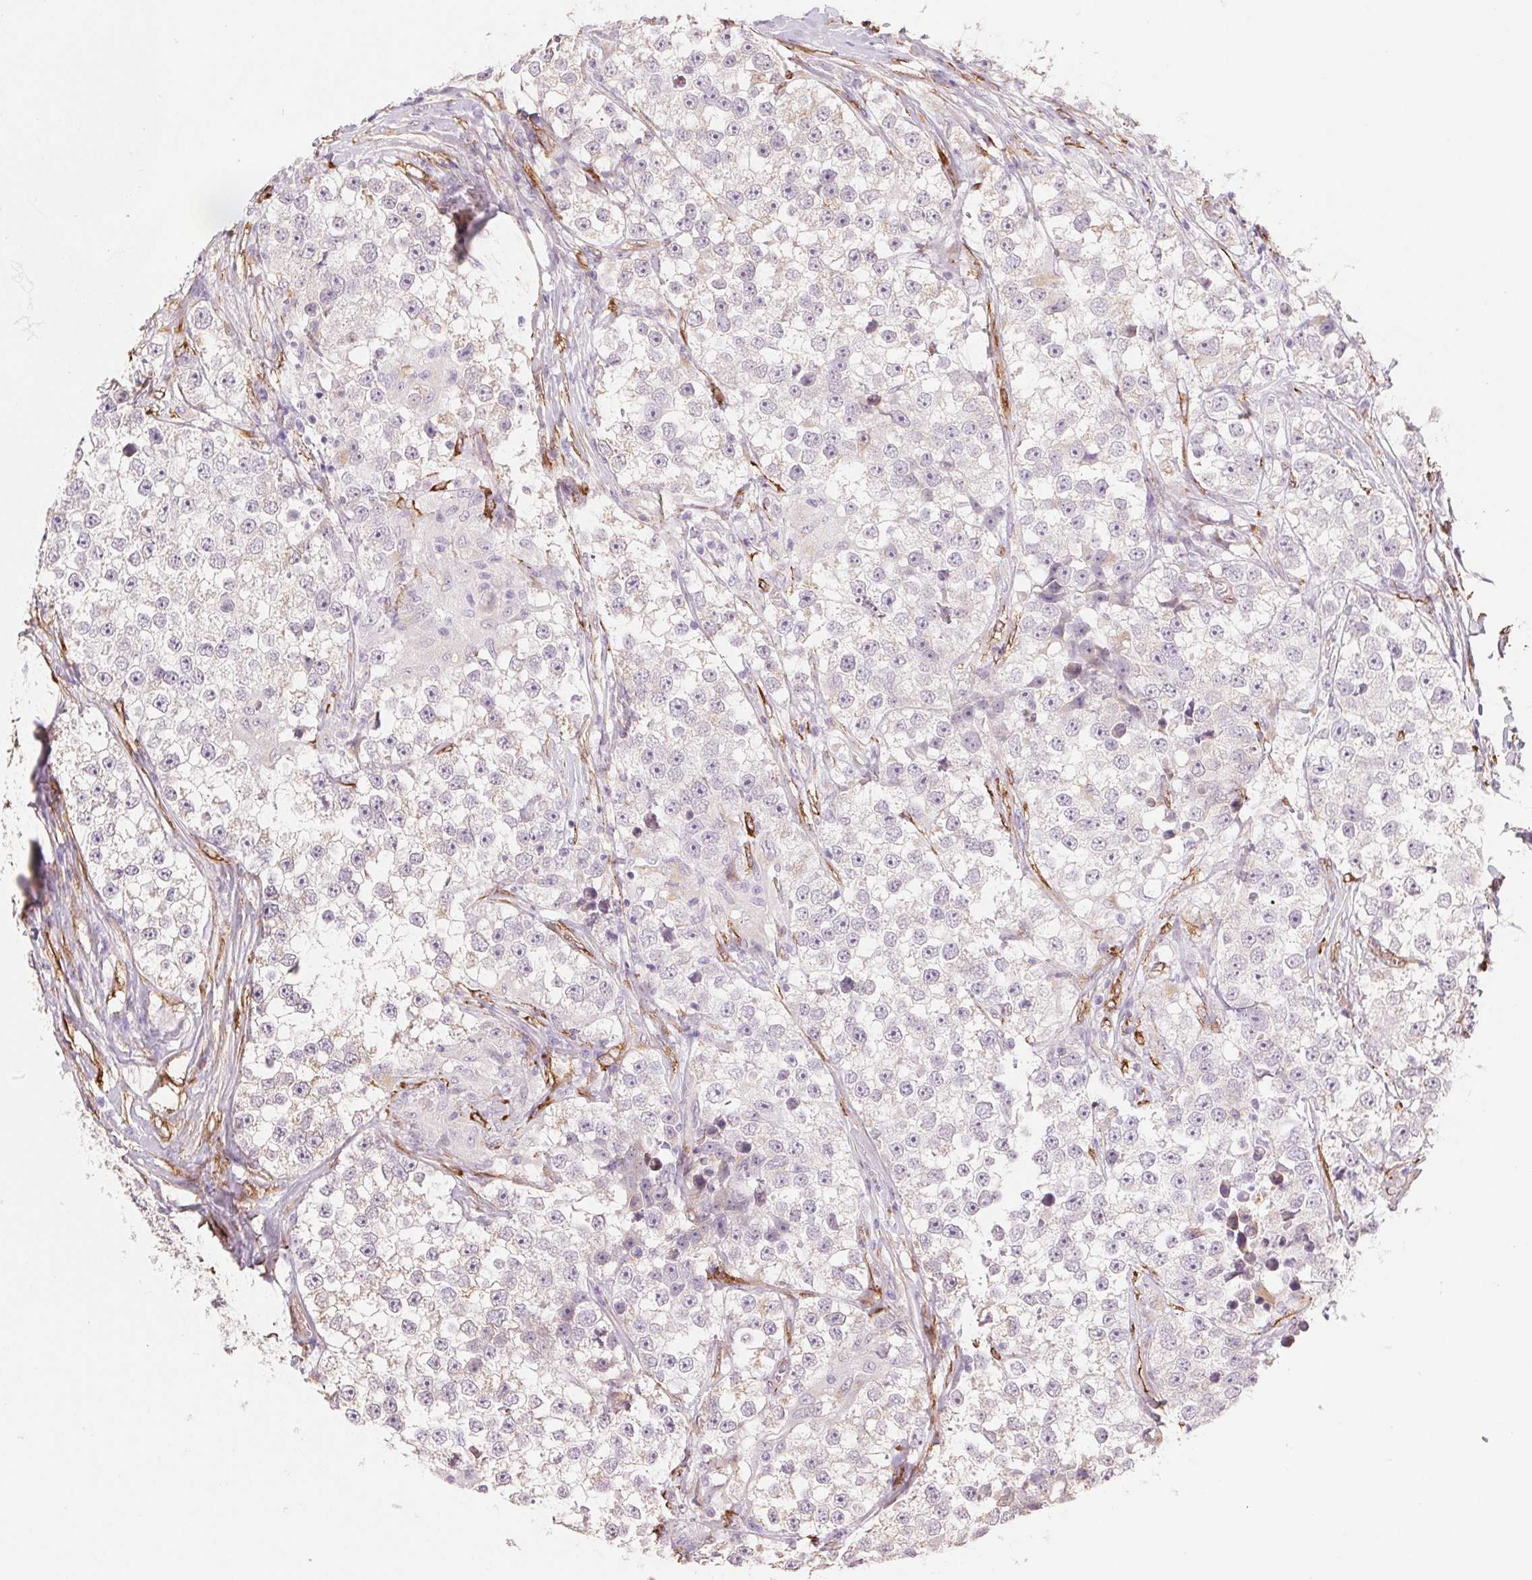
{"staining": {"intensity": "negative", "quantity": "none", "location": "none"}, "tissue": "testis cancer", "cell_type": "Tumor cells", "image_type": "cancer", "snomed": [{"axis": "morphology", "description": "Seminoma, NOS"}, {"axis": "topography", "description": "Testis"}], "caption": "IHC of seminoma (testis) reveals no expression in tumor cells. (Stains: DAB (3,3'-diaminobenzidine) IHC with hematoxylin counter stain, Microscopy: brightfield microscopy at high magnification).", "gene": "FKBP10", "patient": {"sex": "male", "age": 46}}